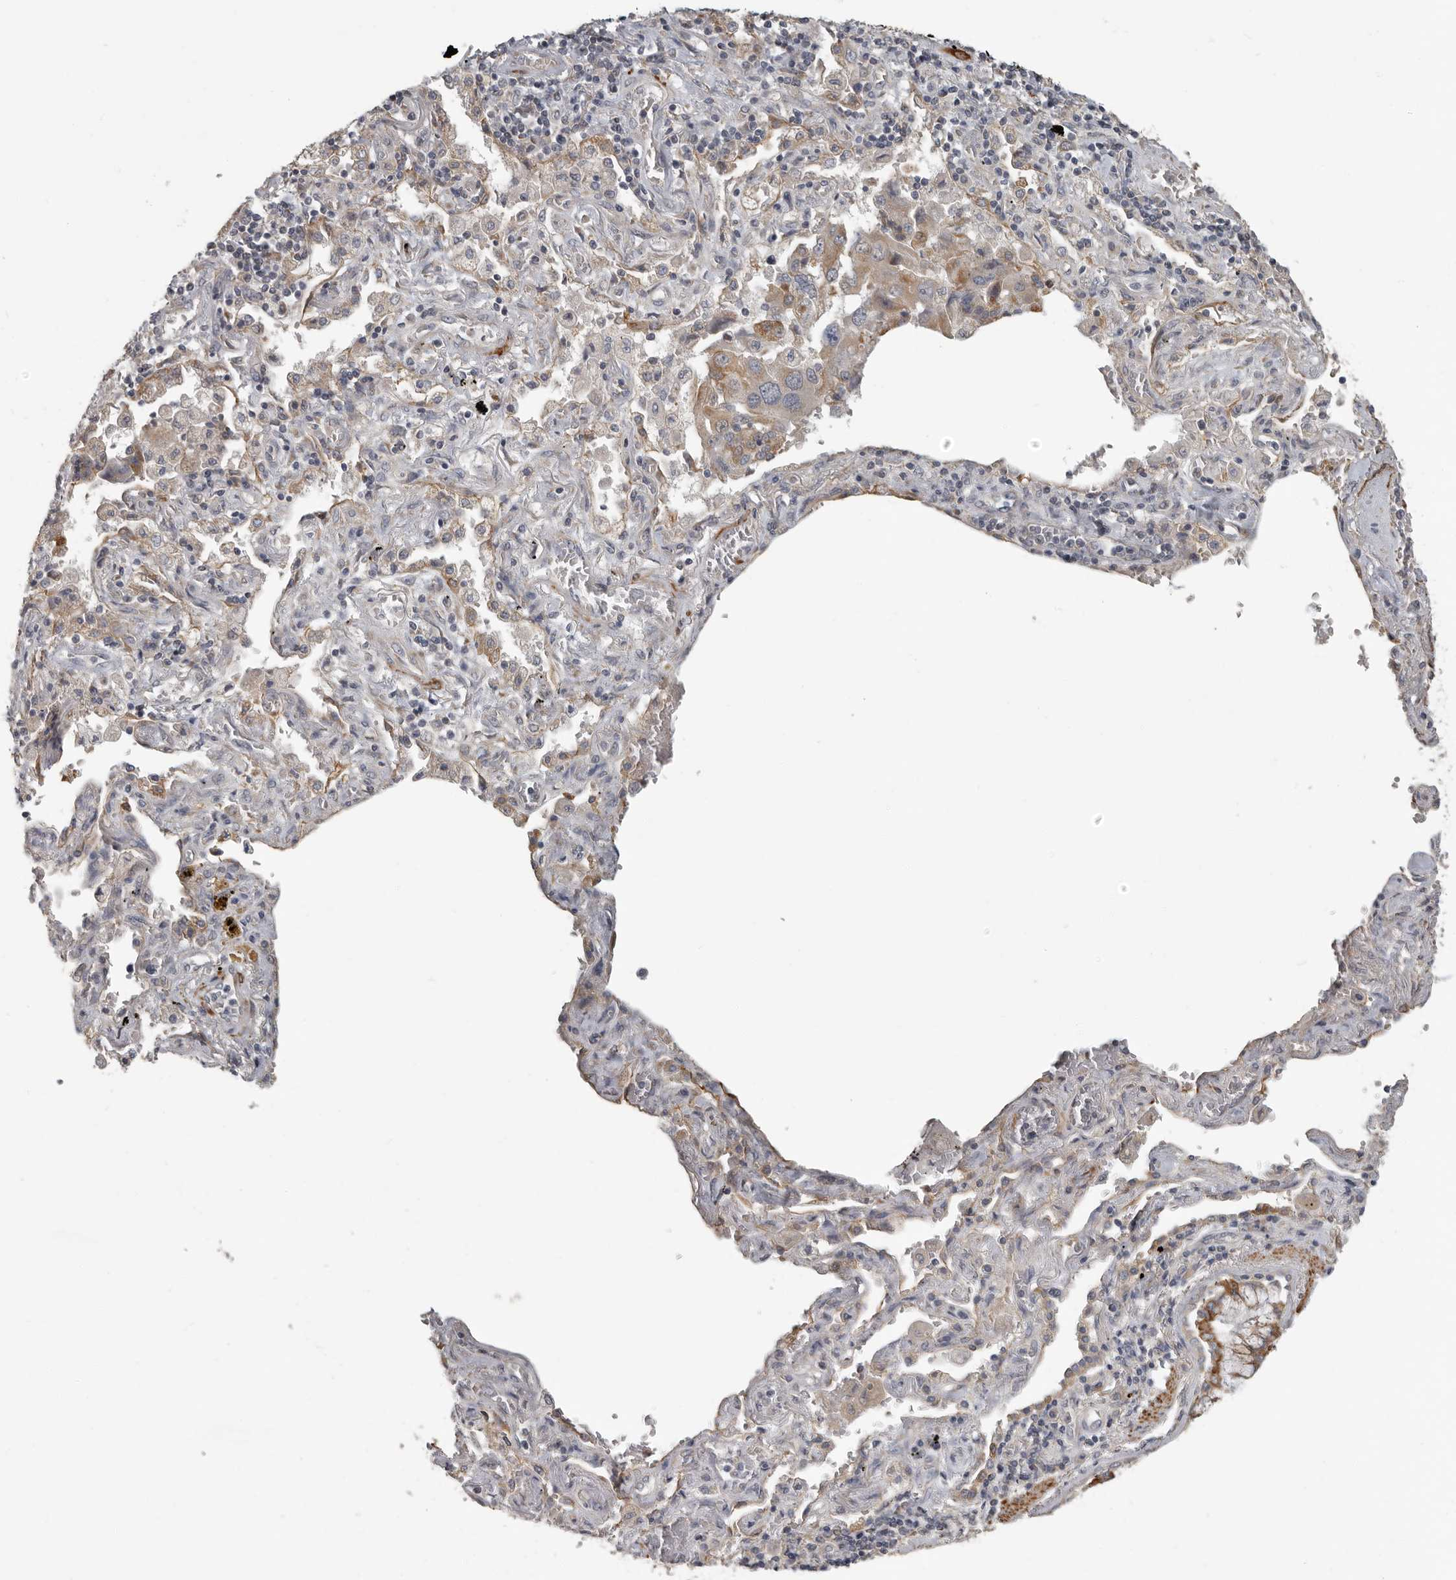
{"staining": {"intensity": "moderate", "quantity": ">75%", "location": "cytoplasmic/membranous"}, "tissue": "lung cancer", "cell_type": "Tumor cells", "image_type": "cancer", "snomed": [{"axis": "morphology", "description": "Adenocarcinoma, NOS"}, {"axis": "topography", "description": "Lung"}], "caption": "Adenocarcinoma (lung) stained for a protein displays moderate cytoplasmic/membranous positivity in tumor cells. (IHC, brightfield microscopy, high magnification).", "gene": "UNK", "patient": {"sex": "female", "age": 65}}